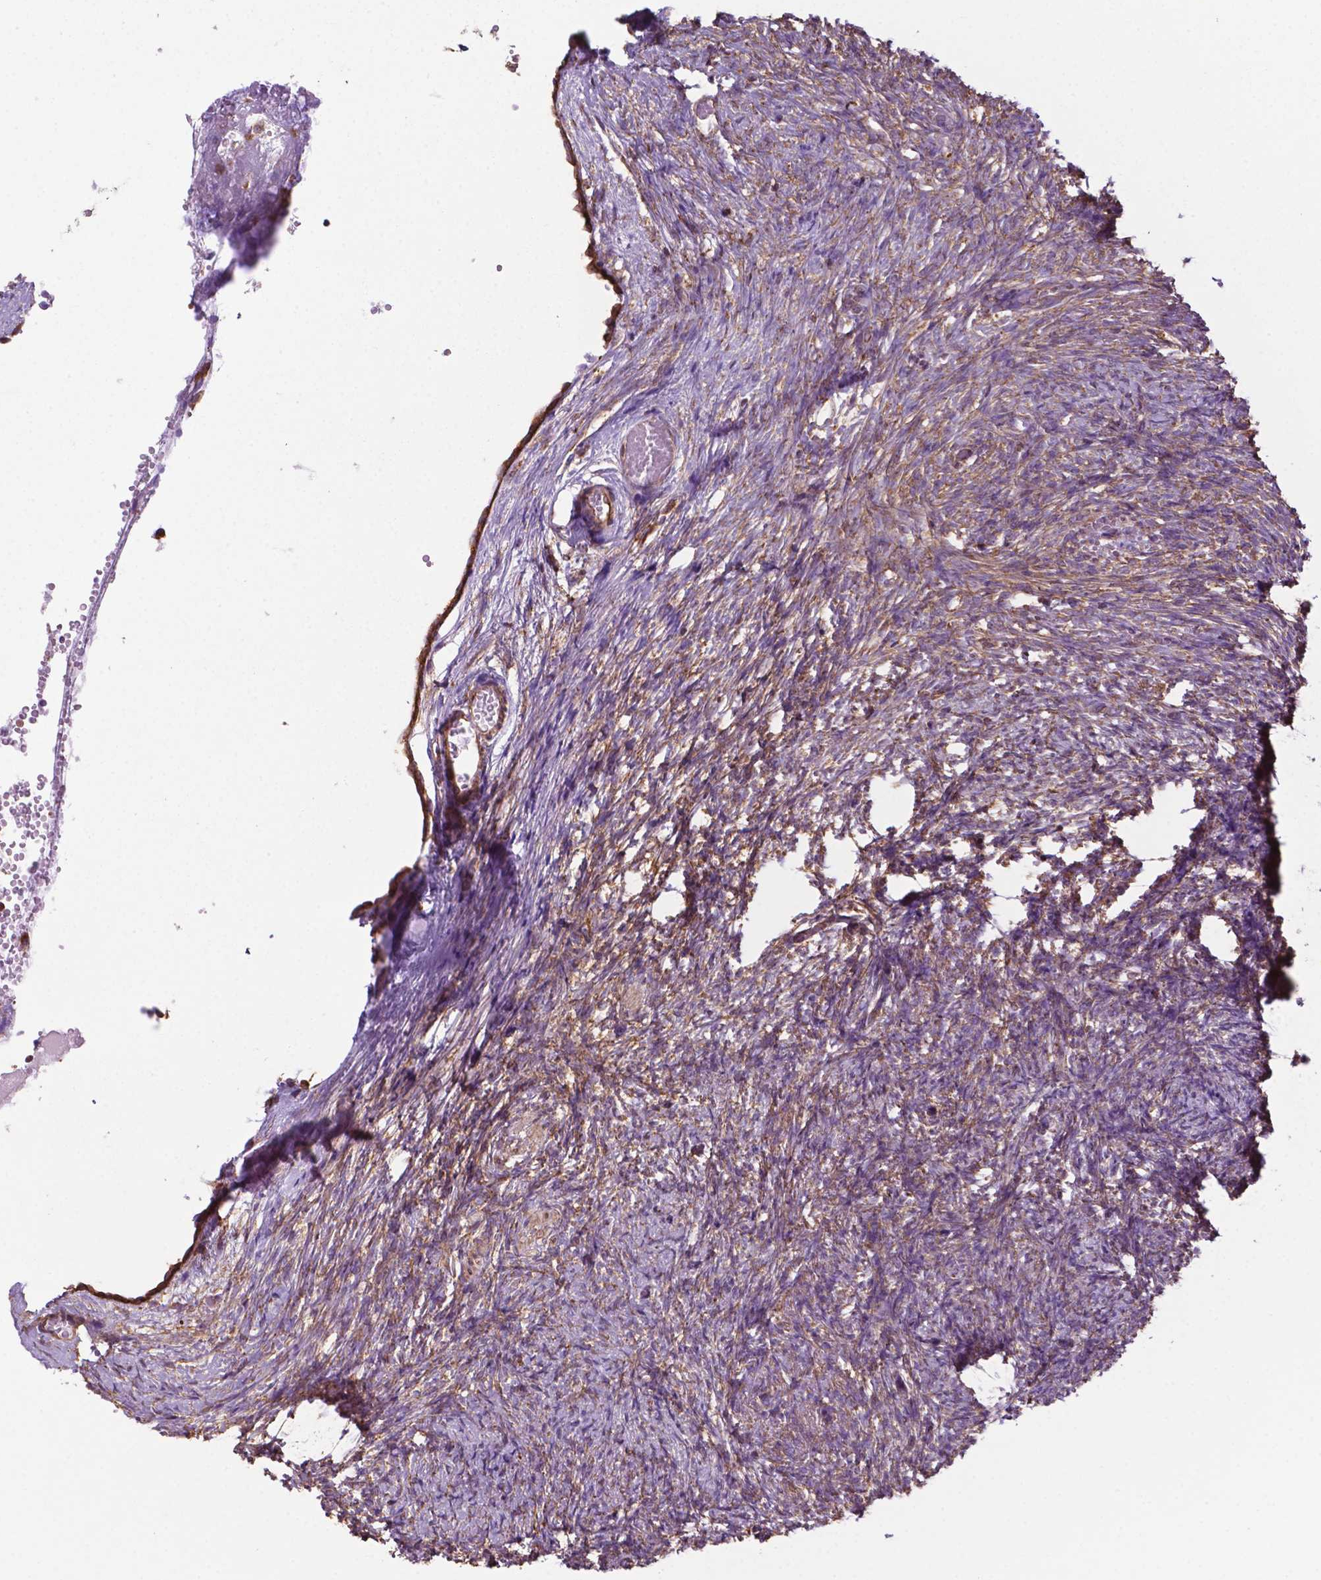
{"staining": {"intensity": "weak", "quantity": ">75%", "location": "cytoplasmic/membranous"}, "tissue": "ovary", "cell_type": "Follicle cells", "image_type": "normal", "snomed": [{"axis": "morphology", "description": "Normal tissue, NOS"}, {"axis": "topography", "description": "Ovary"}], "caption": "Protein staining of benign ovary demonstrates weak cytoplasmic/membranous expression in about >75% of follicle cells. Immunohistochemistry (ihc) stains the protein of interest in brown and the nuclei are stained blue.", "gene": "RPL29", "patient": {"sex": "female", "age": 46}}